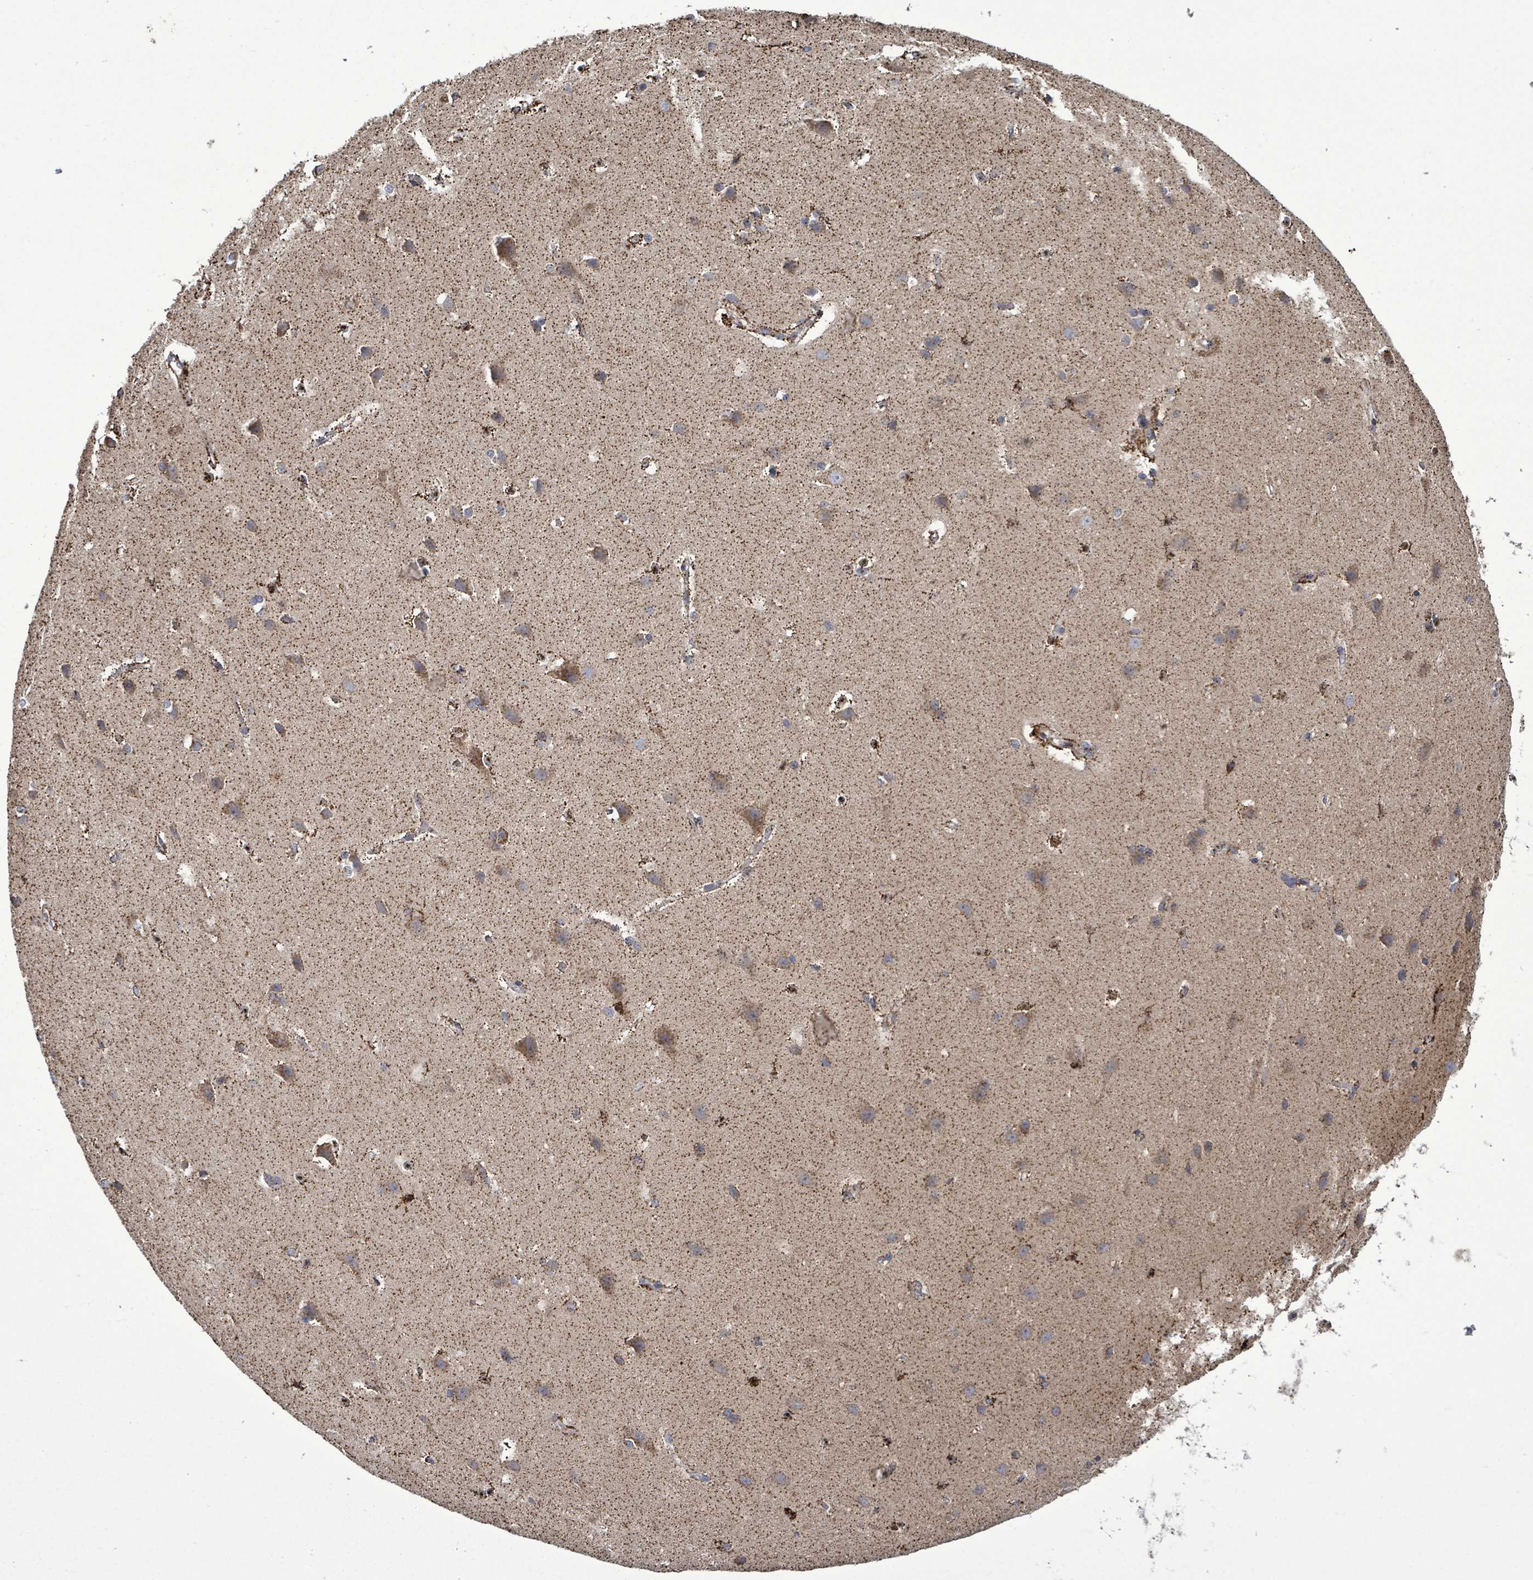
{"staining": {"intensity": "strong", "quantity": ">75%", "location": "cytoplasmic/membranous"}, "tissue": "cerebral cortex", "cell_type": "Endothelial cells", "image_type": "normal", "snomed": [{"axis": "morphology", "description": "Normal tissue, NOS"}, {"axis": "topography", "description": "Cerebral cortex"}], "caption": "Protein staining of normal cerebral cortex shows strong cytoplasmic/membranous positivity in approximately >75% of endothelial cells.", "gene": "MTMR12", "patient": {"sex": "male", "age": 37}}